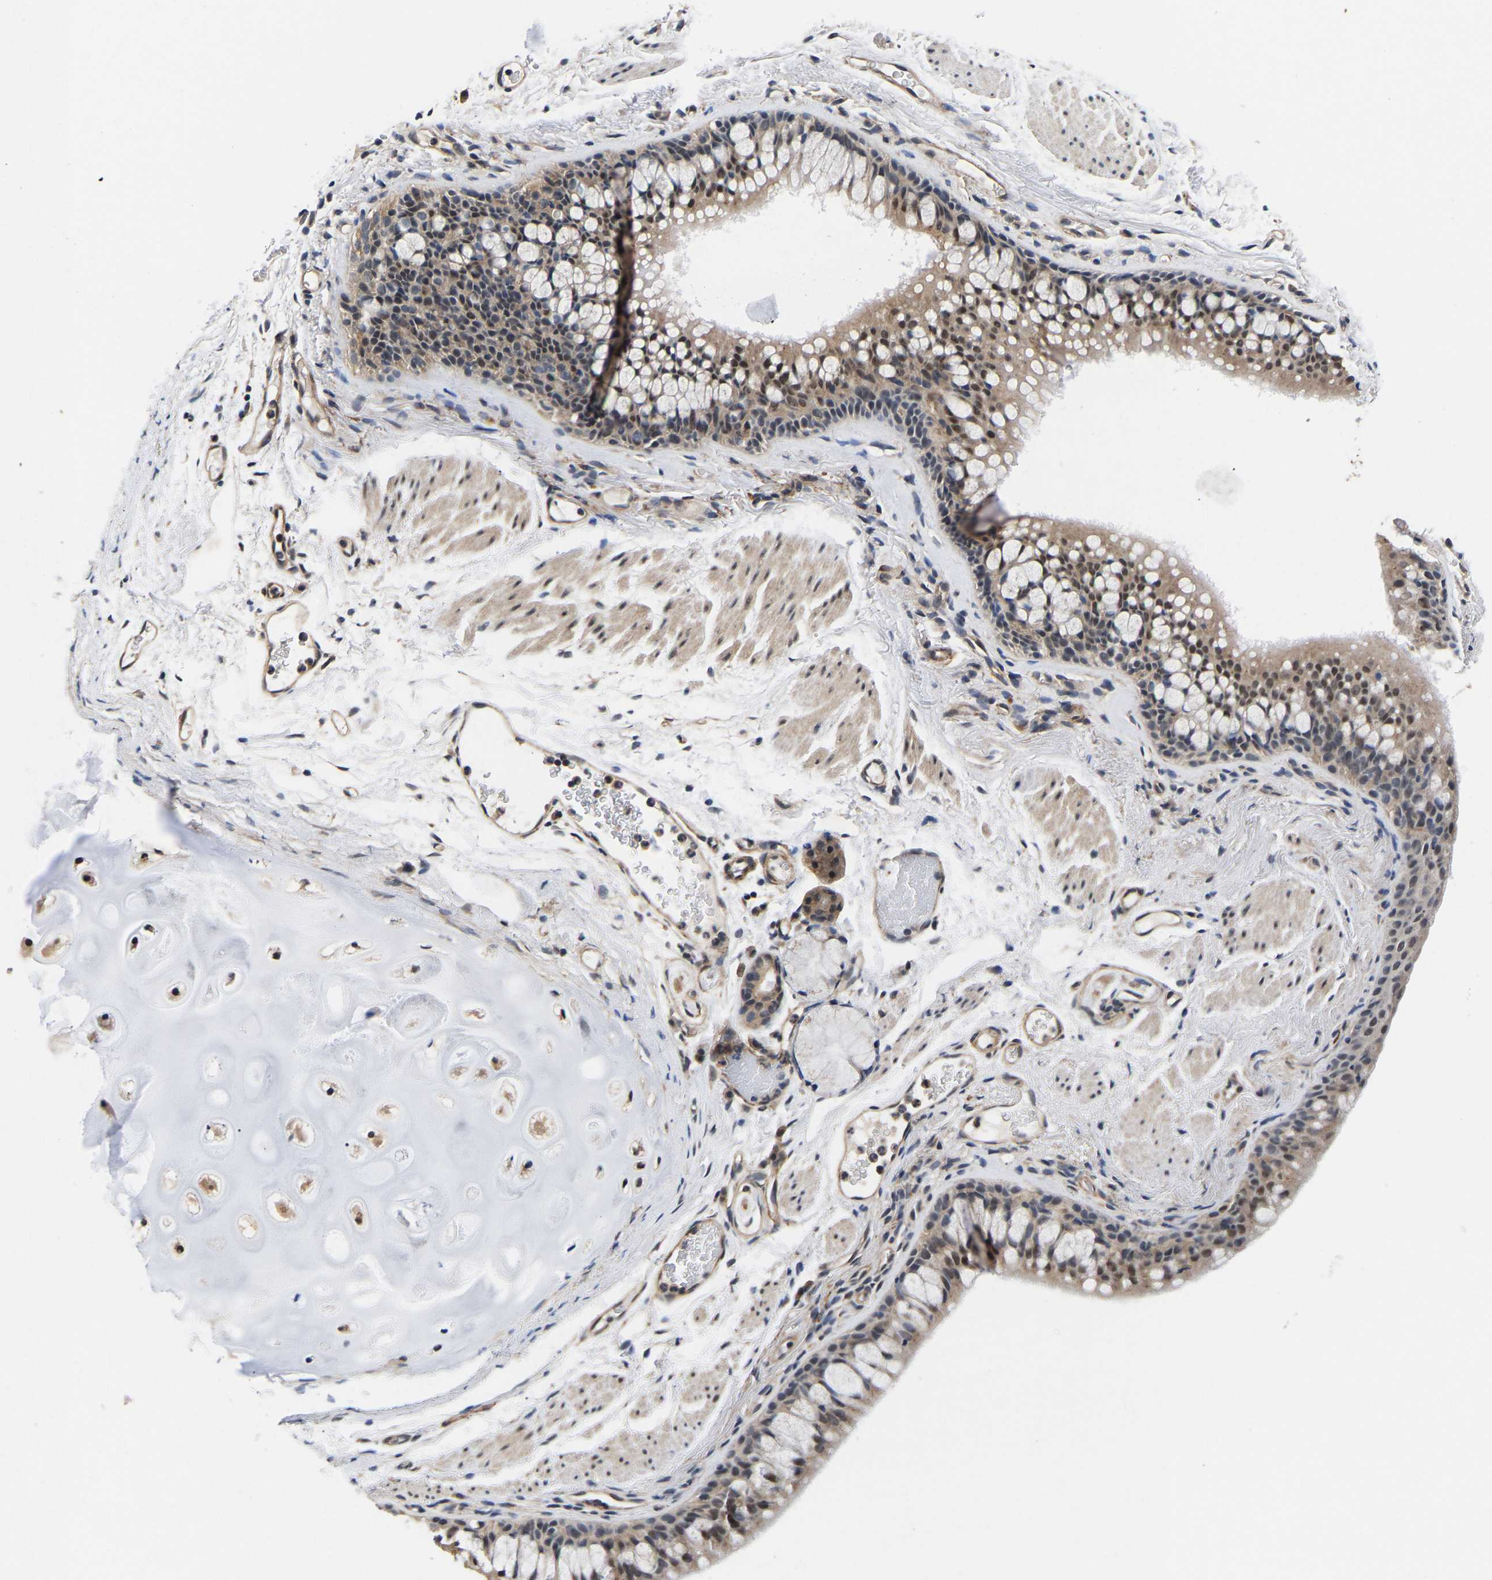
{"staining": {"intensity": "moderate", "quantity": ">75%", "location": "cytoplasmic/membranous"}, "tissue": "bronchus", "cell_type": "Respiratory epithelial cells", "image_type": "normal", "snomed": [{"axis": "morphology", "description": "Normal tissue, NOS"}, {"axis": "topography", "description": "Cartilage tissue"}, {"axis": "topography", "description": "Bronchus"}], "caption": "Immunohistochemical staining of normal human bronchus exhibits >75% levels of moderate cytoplasmic/membranous protein positivity in approximately >75% of respiratory epithelial cells. (DAB (3,3'-diaminobenzidine) IHC with brightfield microscopy, high magnification).", "gene": "METTL16", "patient": {"sex": "female", "age": 53}}